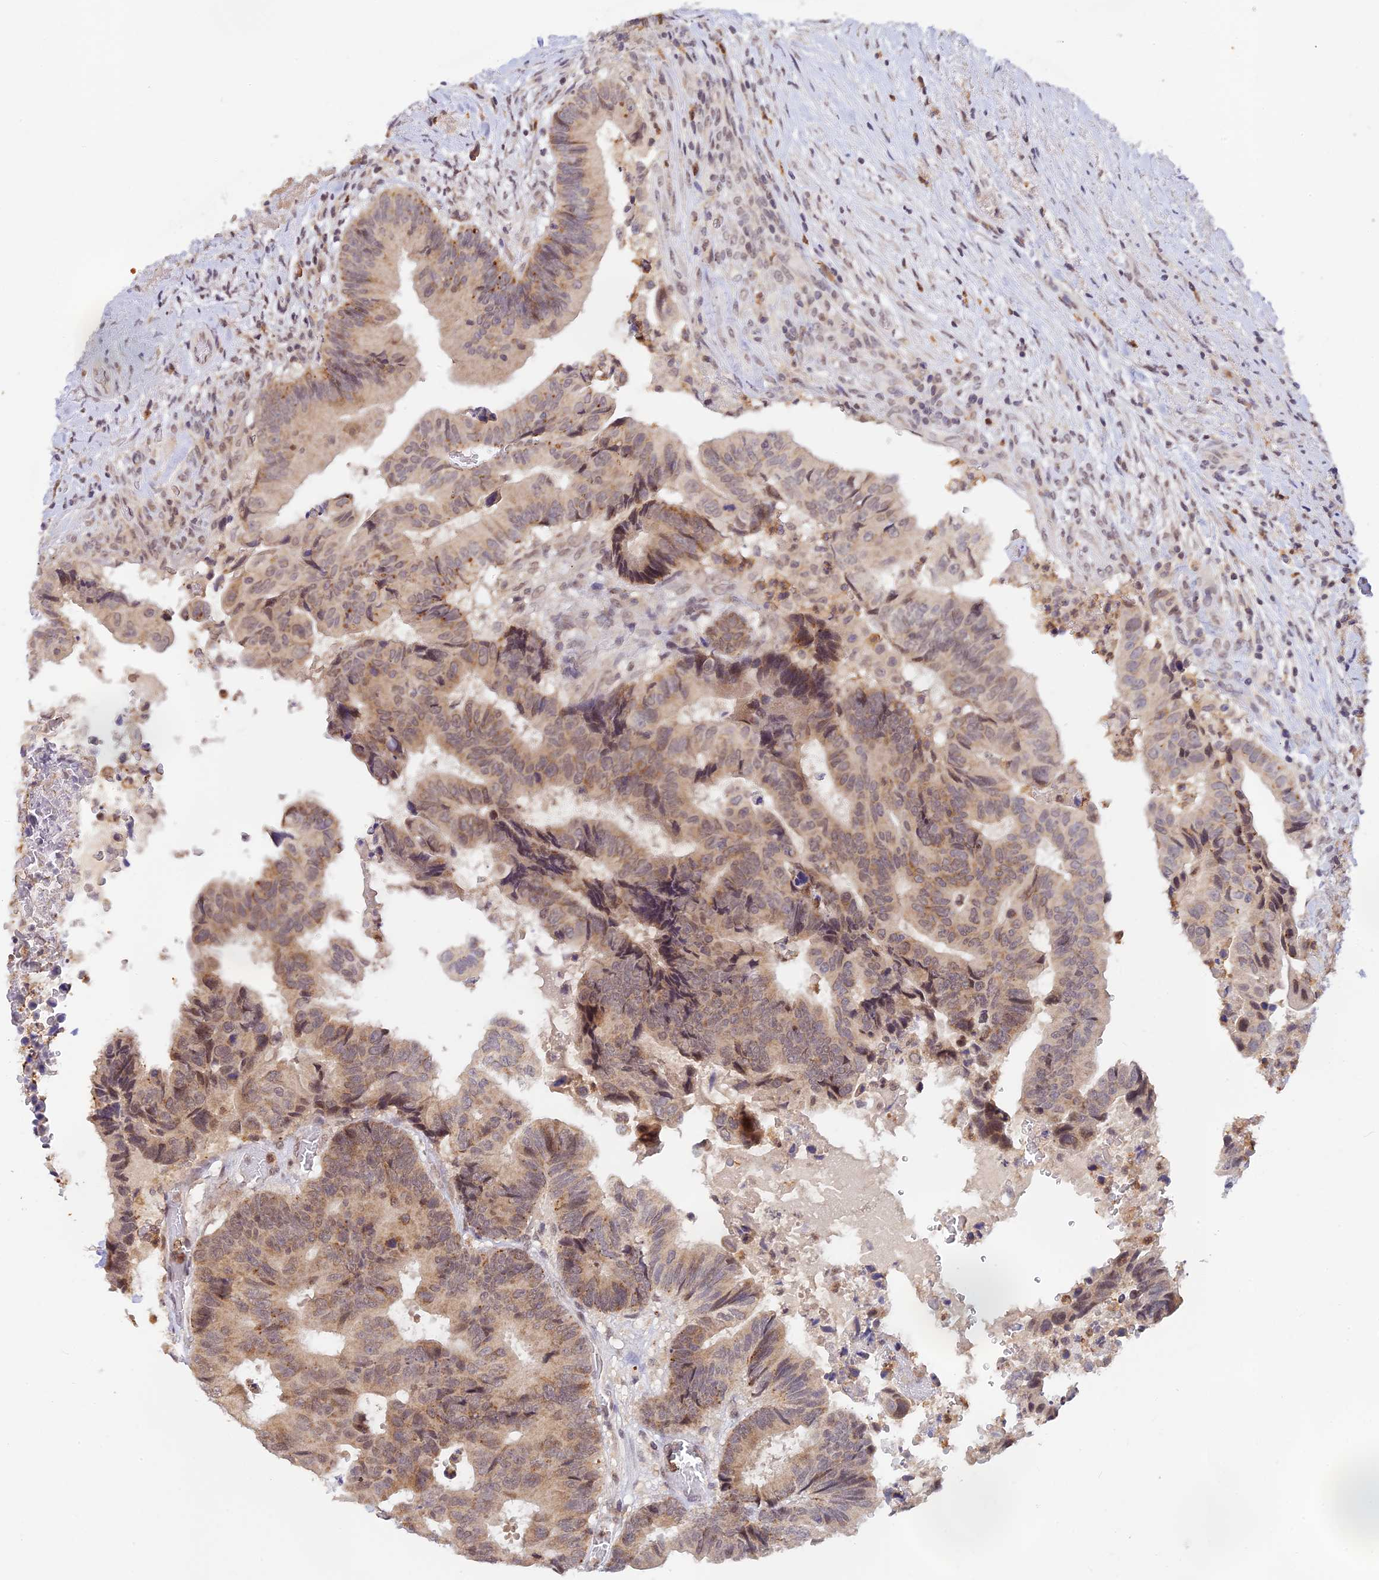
{"staining": {"intensity": "weak", "quantity": ">75%", "location": "cytoplasmic/membranous"}, "tissue": "colorectal cancer", "cell_type": "Tumor cells", "image_type": "cancer", "snomed": [{"axis": "morphology", "description": "Adenocarcinoma, NOS"}, {"axis": "topography", "description": "Colon"}], "caption": "IHC (DAB) staining of colorectal cancer (adenocarcinoma) shows weak cytoplasmic/membranous protein staining in approximately >75% of tumor cells.", "gene": "PEX16", "patient": {"sex": "male", "age": 85}}